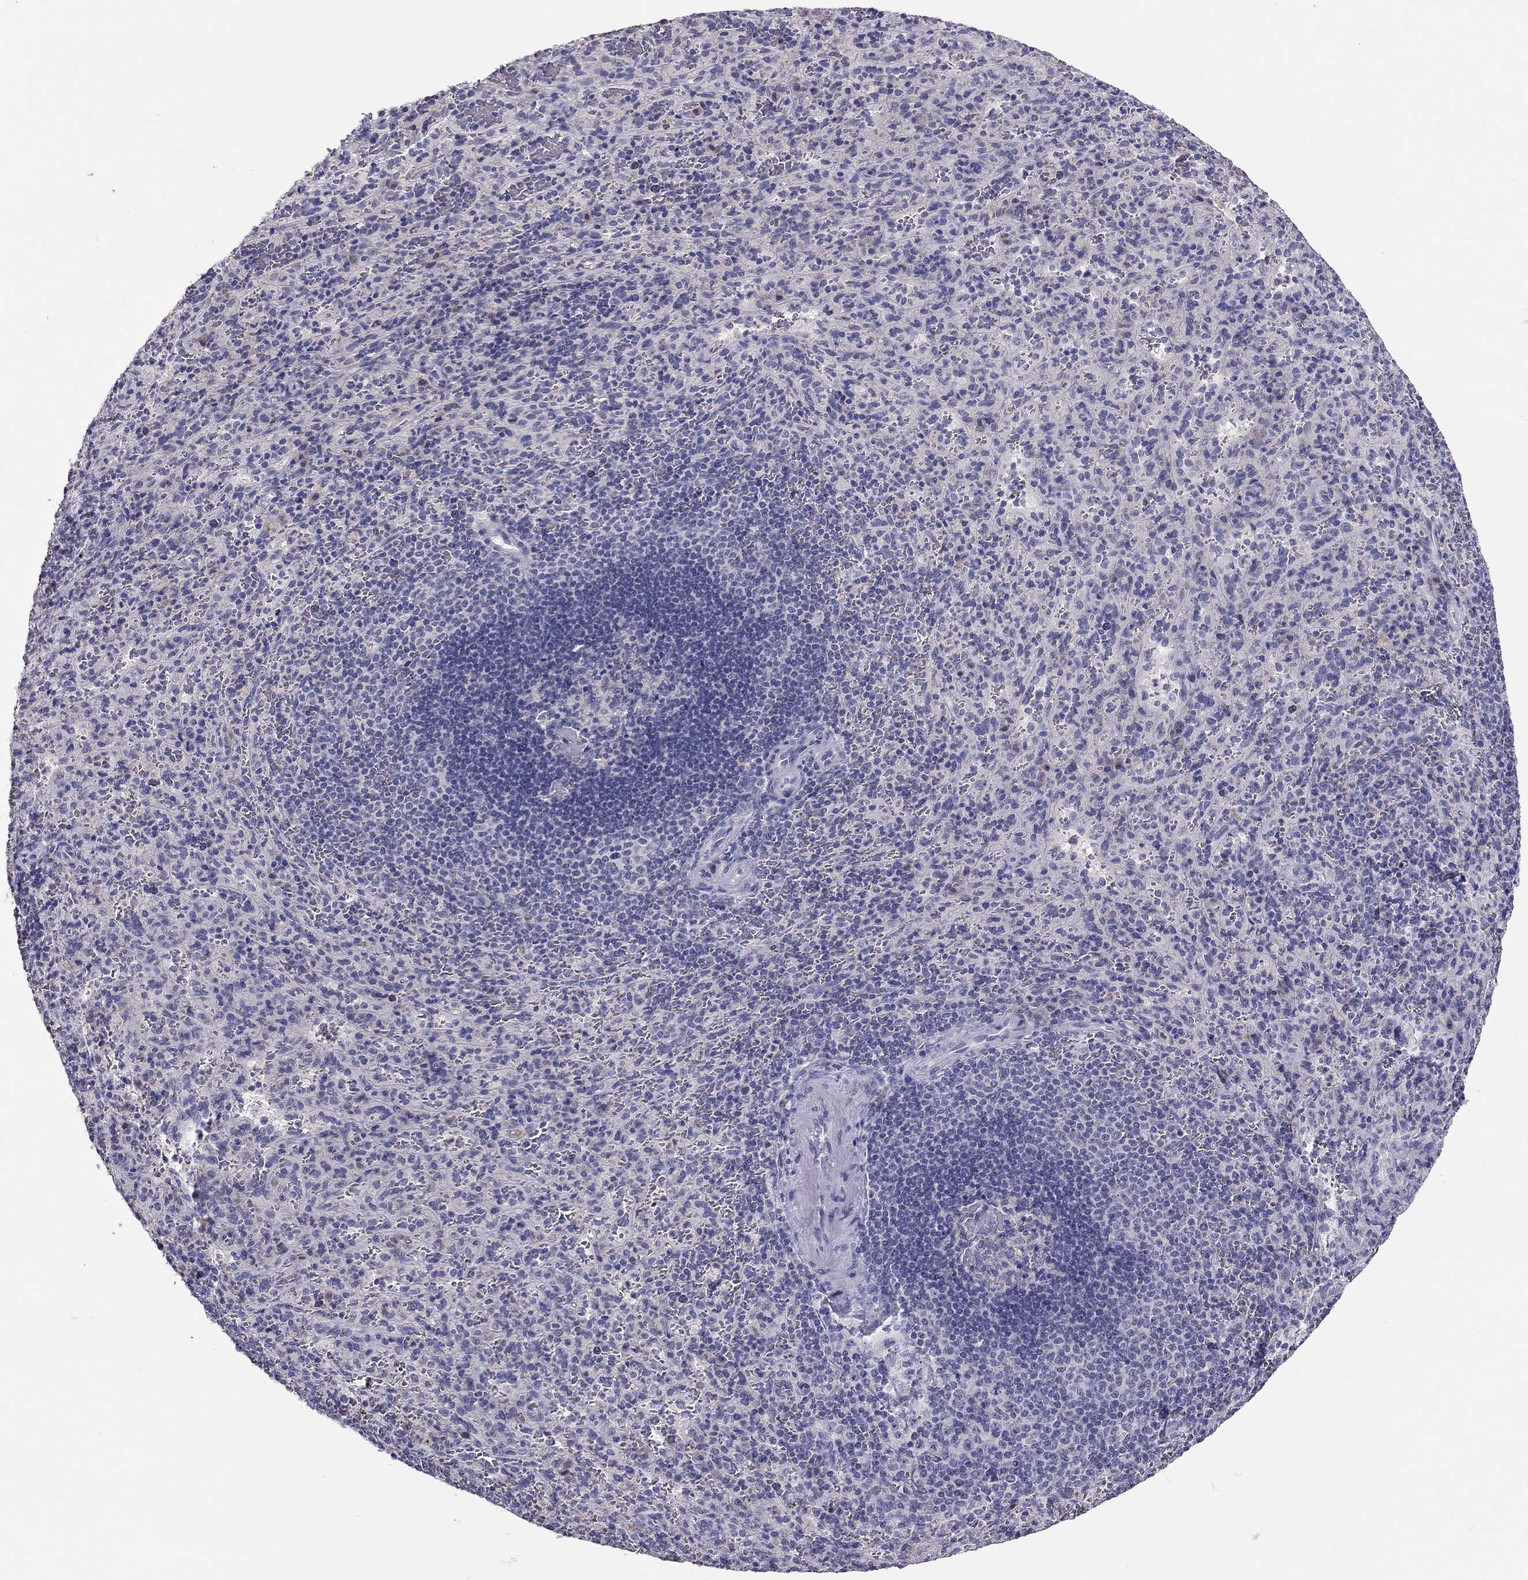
{"staining": {"intensity": "negative", "quantity": "none", "location": "none"}, "tissue": "spleen", "cell_type": "Cells in red pulp", "image_type": "normal", "snomed": [{"axis": "morphology", "description": "Normal tissue, NOS"}, {"axis": "topography", "description": "Spleen"}], "caption": "IHC micrograph of unremarkable human spleen stained for a protein (brown), which displays no staining in cells in red pulp.", "gene": "SCARB1", "patient": {"sex": "male", "age": 57}}